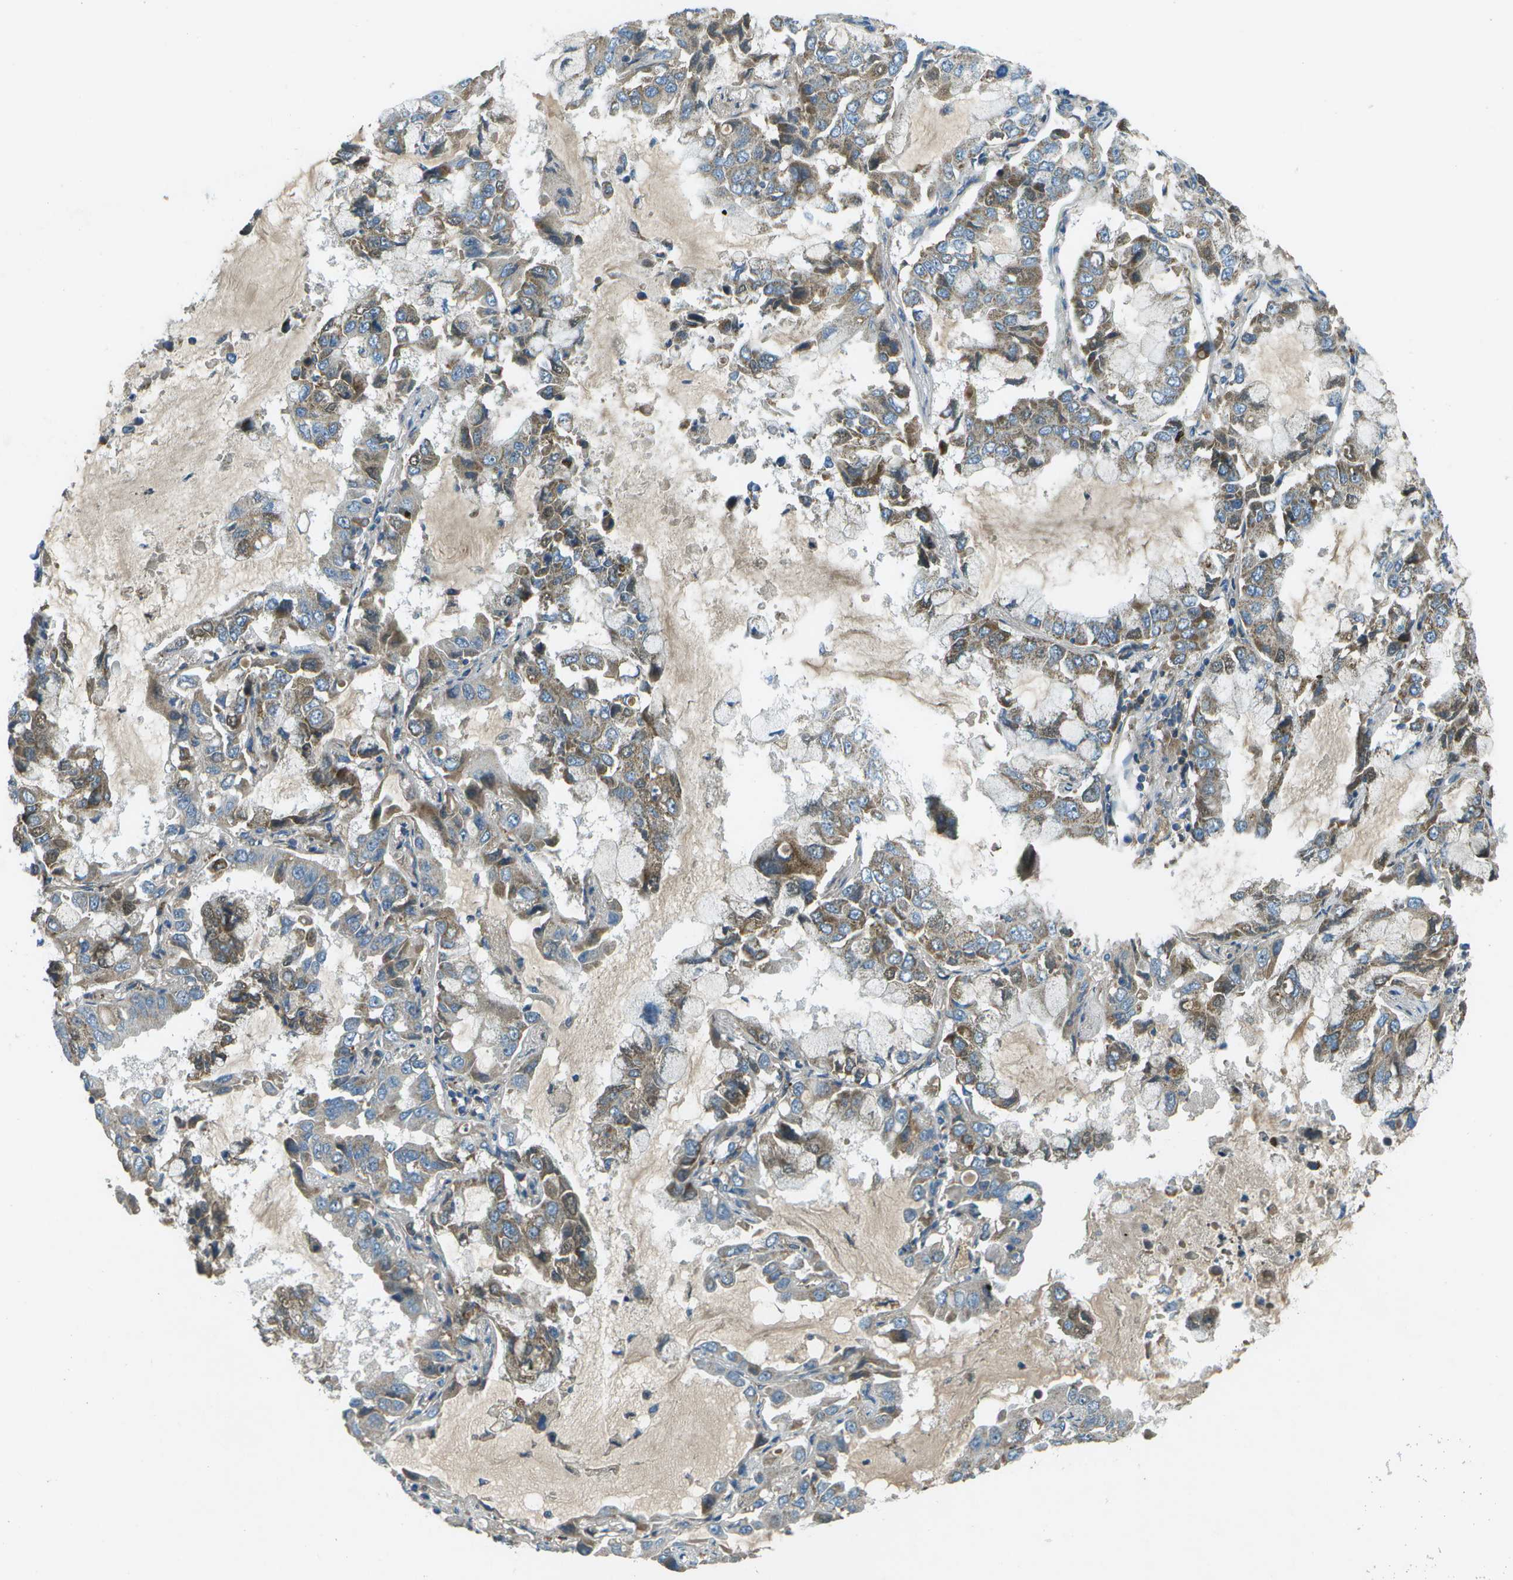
{"staining": {"intensity": "moderate", "quantity": "25%-75%", "location": "cytoplasmic/membranous"}, "tissue": "lung cancer", "cell_type": "Tumor cells", "image_type": "cancer", "snomed": [{"axis": "morphology", "description": "Adenocarcinoma, NOS"}, {"axis": "topography", "description": "Lung"}], "caption": "Tumor cells reveal moderate cytoplasmic/membranous expression in approximately 25%-75% of cells in adenocarcinoma (lung).", "gene": "PXYLP1", "patient": {"sex": "male", "age": 64}}